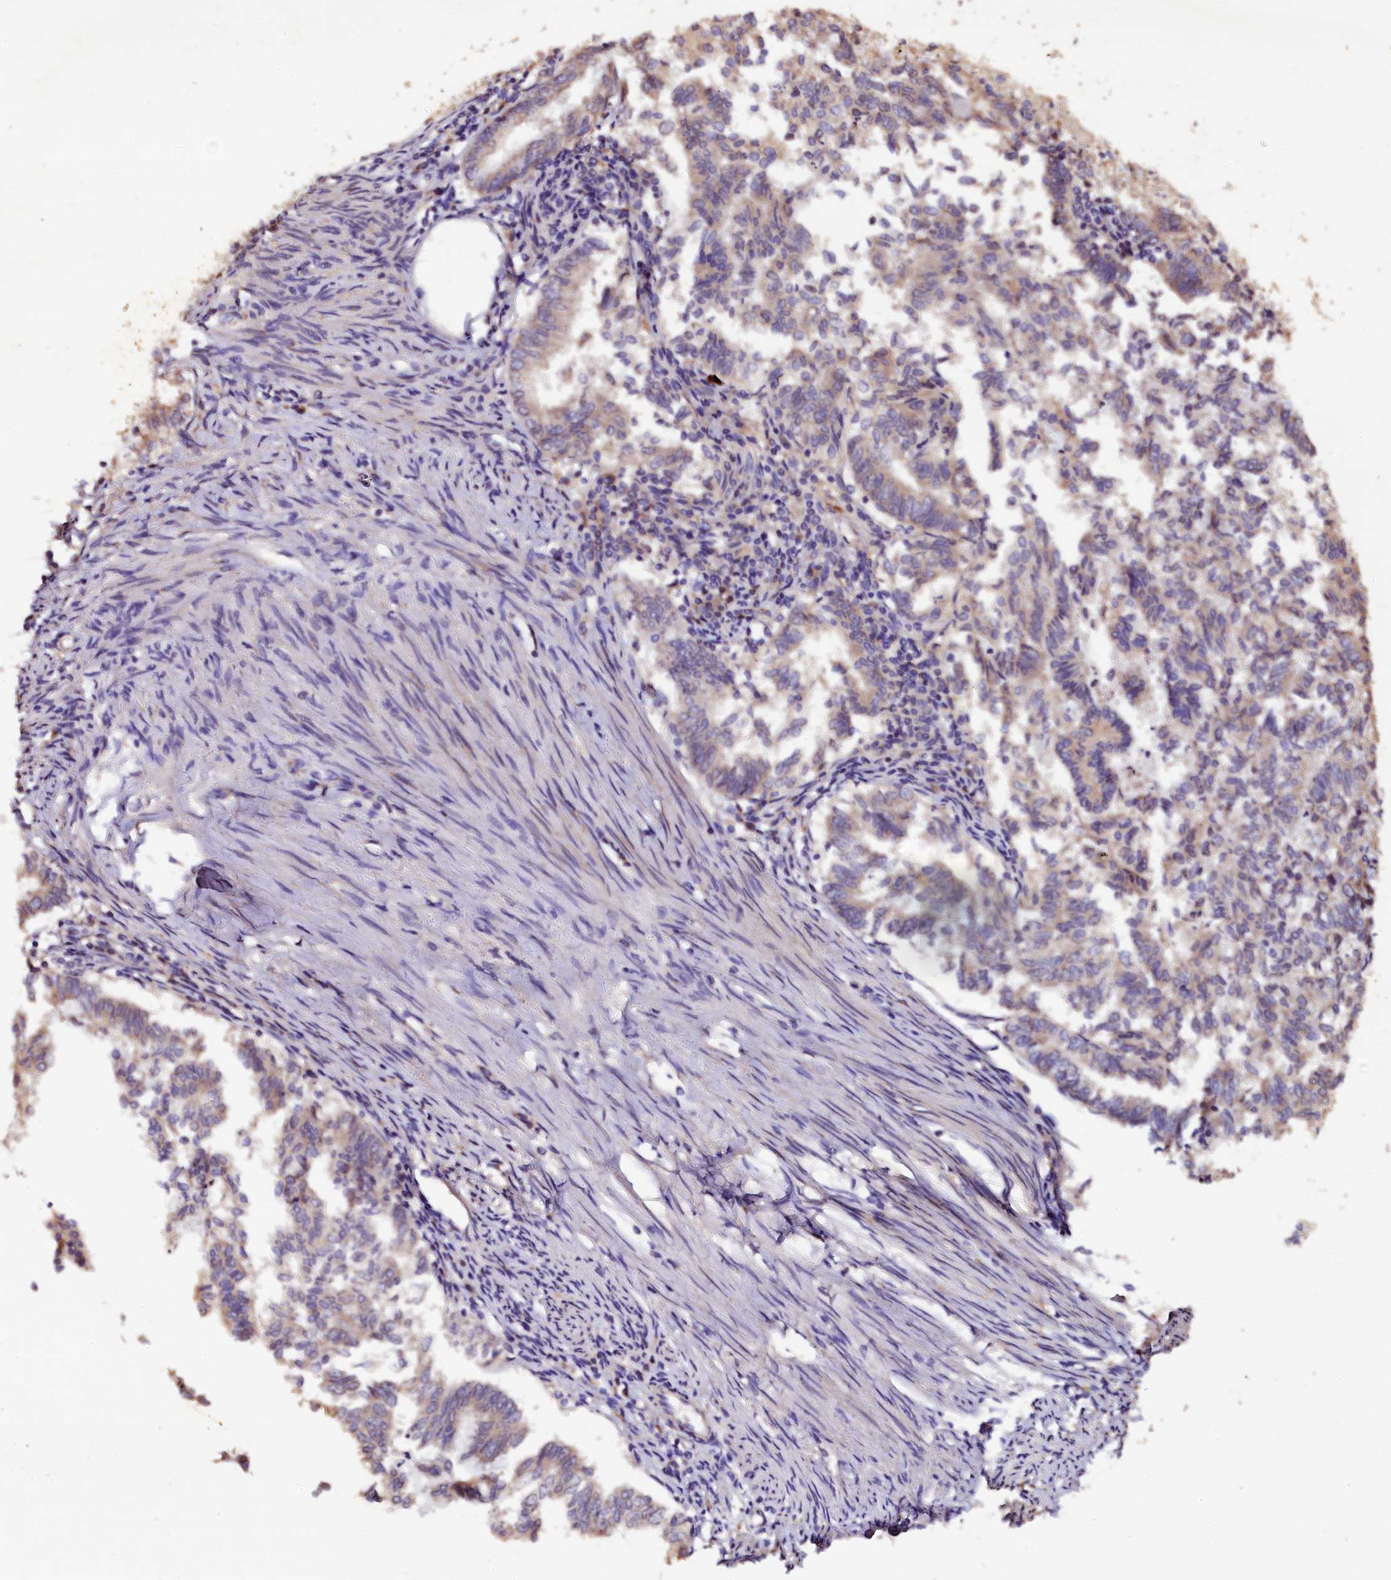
{"staining": {"intensity": "weak", "quantity": "25%-75%", "location": "cytoplasmic/membranous"}, "tissue": "endometrial cancer", "cell_type": "Tumor cells", "image_type": "cancer", "snomed": [{"axis": "morphology", "description": "Adenocarcinoma, NOS"}, {"axis": "topography", "description": "Endometrium"}], "caption": "Adenocarcinoma (endometrial) stained with DAB (3,3'-diaminobenzidine) immunohistochemistry shows low levels of weak cytoplasmic/membranous positivity in about 25%-75% of tumor cells. The protein is shown in brown color, while the nuclei are stained blue.", "gene": "PLXNB1", "patient": {"sex": "female", "age": 79}}